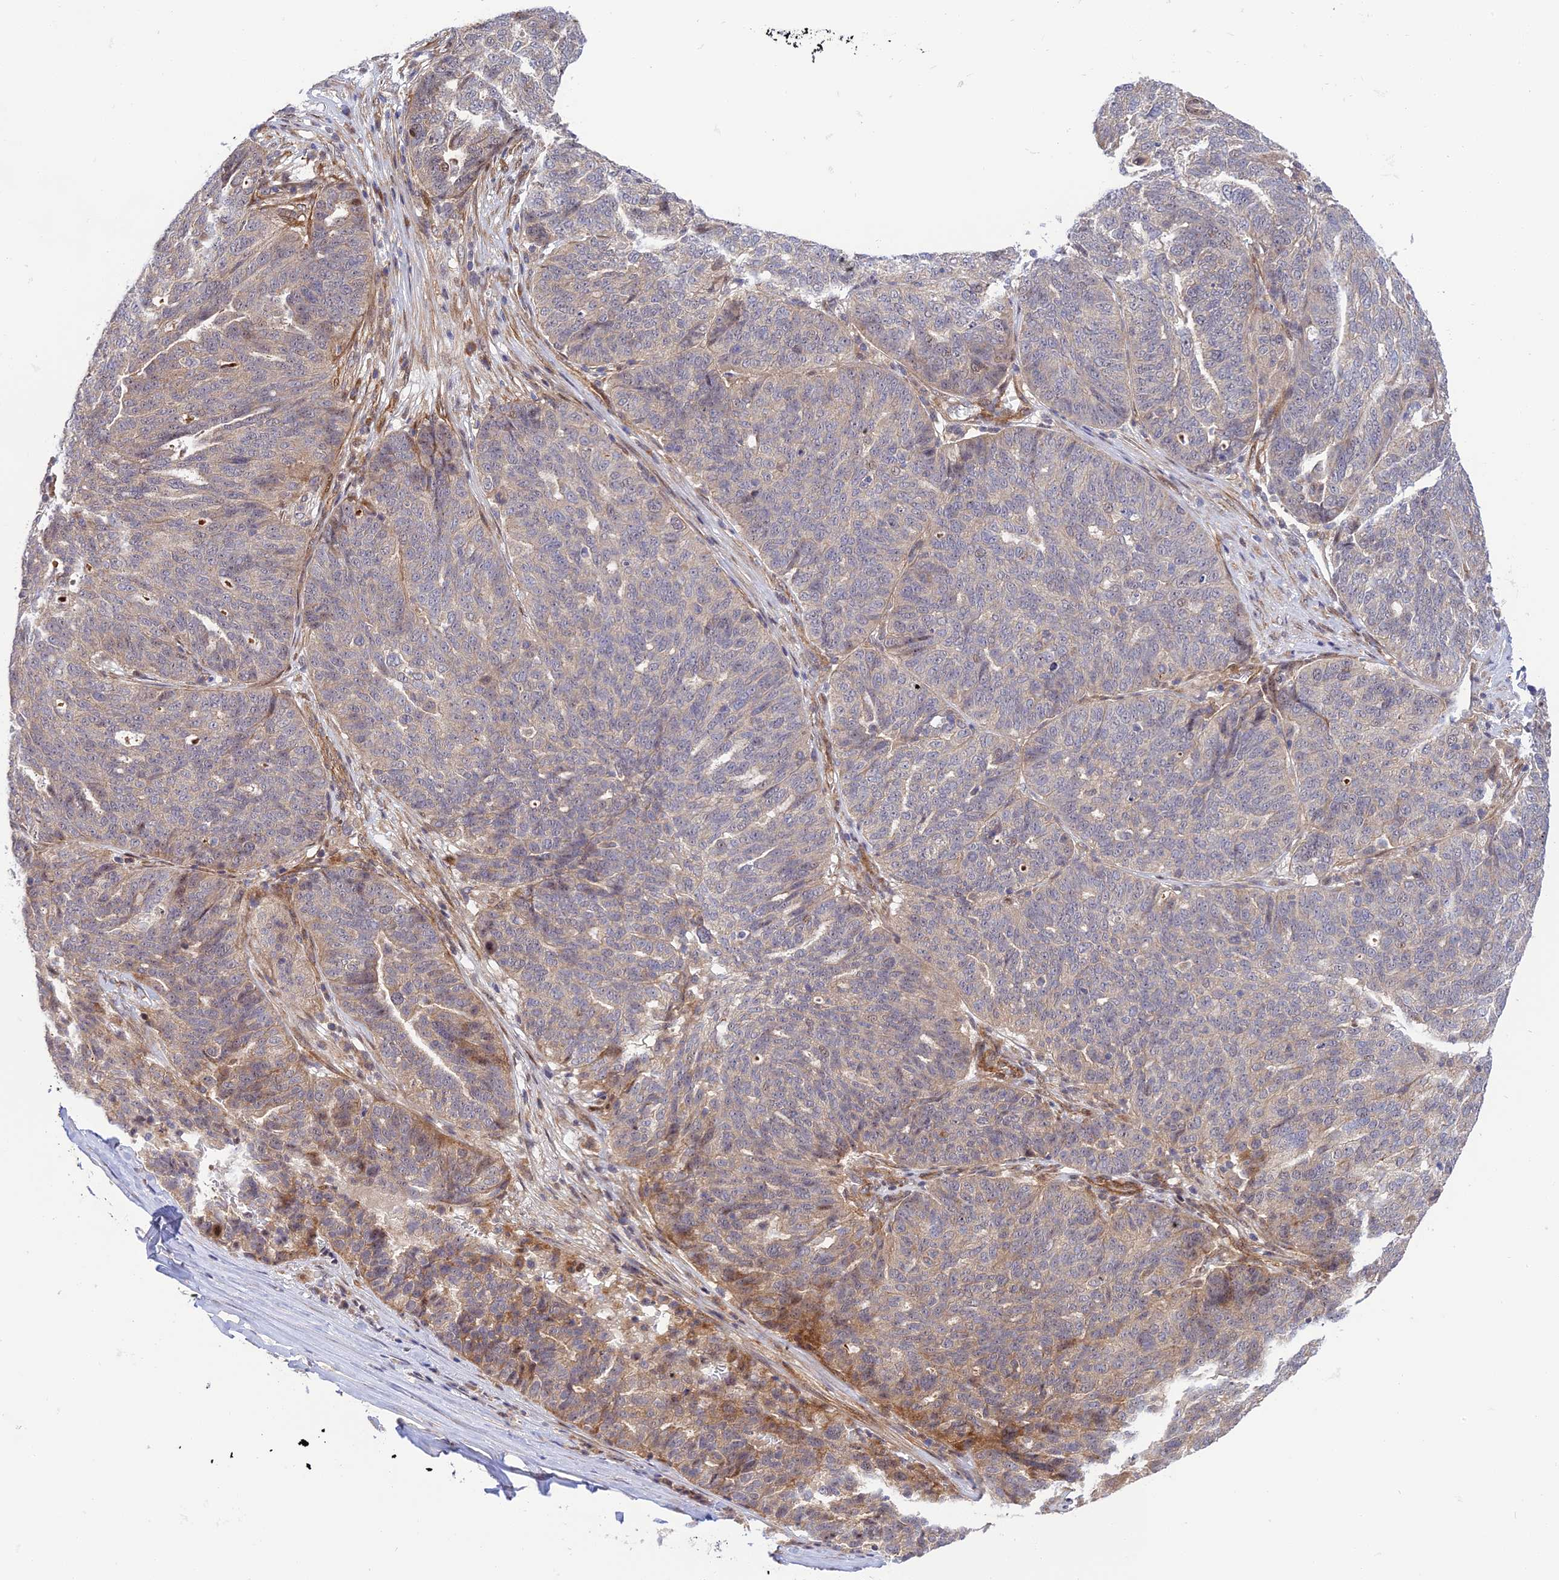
{"staining": {"intensity": "weak", "quantity": "<25%", "location": "cytoplasmic/membranous"}, "tissue": "ovarian cancer", "cell_type": "Tumor cells", "image_type": "cancer", "snomed": [{"axis": "morphology", "description": "Cystadenocarcinoma, serous, NOS"}, {"axis": "topography", "description": "Ovary"}], "caption": "Protein analysis of ovarian cancer (serous cystadenocarcinoma) shows no significant positivity in tumor cells.", "gene": "ZNF584", "patient": {"sex": "female", "age": 59}}